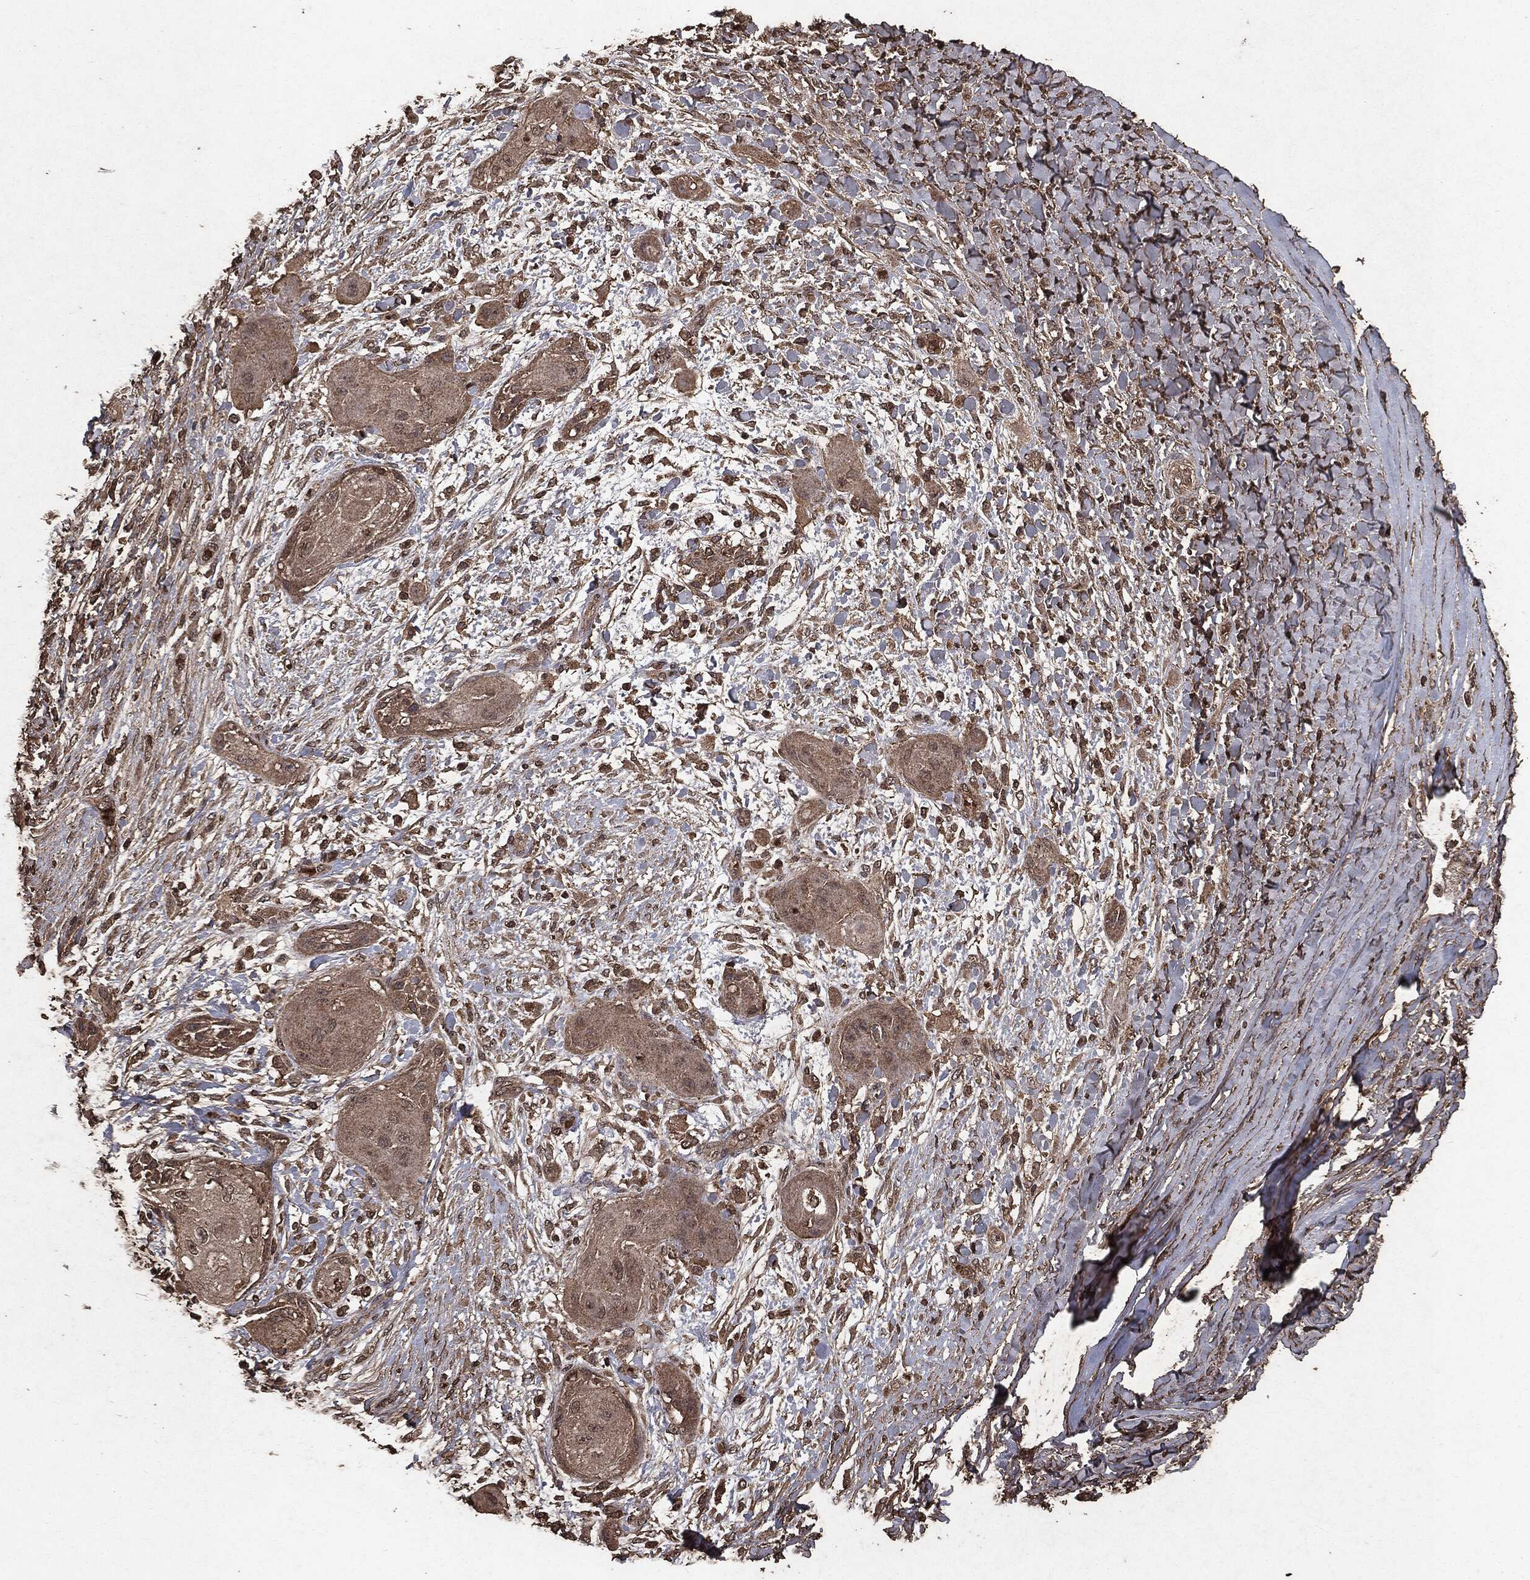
{"staining": {"intensity": "weak", "quantity": ">75%", "location": "cytoplasmic/membranous"}, "tissue": "skin cancer", "cell_type": "Tumor cells", "image_type": "cancer", "snomed": [{"axis": "morphology", "description": "Squamous cell carcinoma, NOS"}, {"axis": "topography", "description": "Skin"}], "caption": "DAB immunohistochemical staining of skin cancer shows weak cytoplasmic/membranous protein staining in about >75% of tumor cells.", "gene": "NME1", "patient": {"sex": "male", "age": 62}}